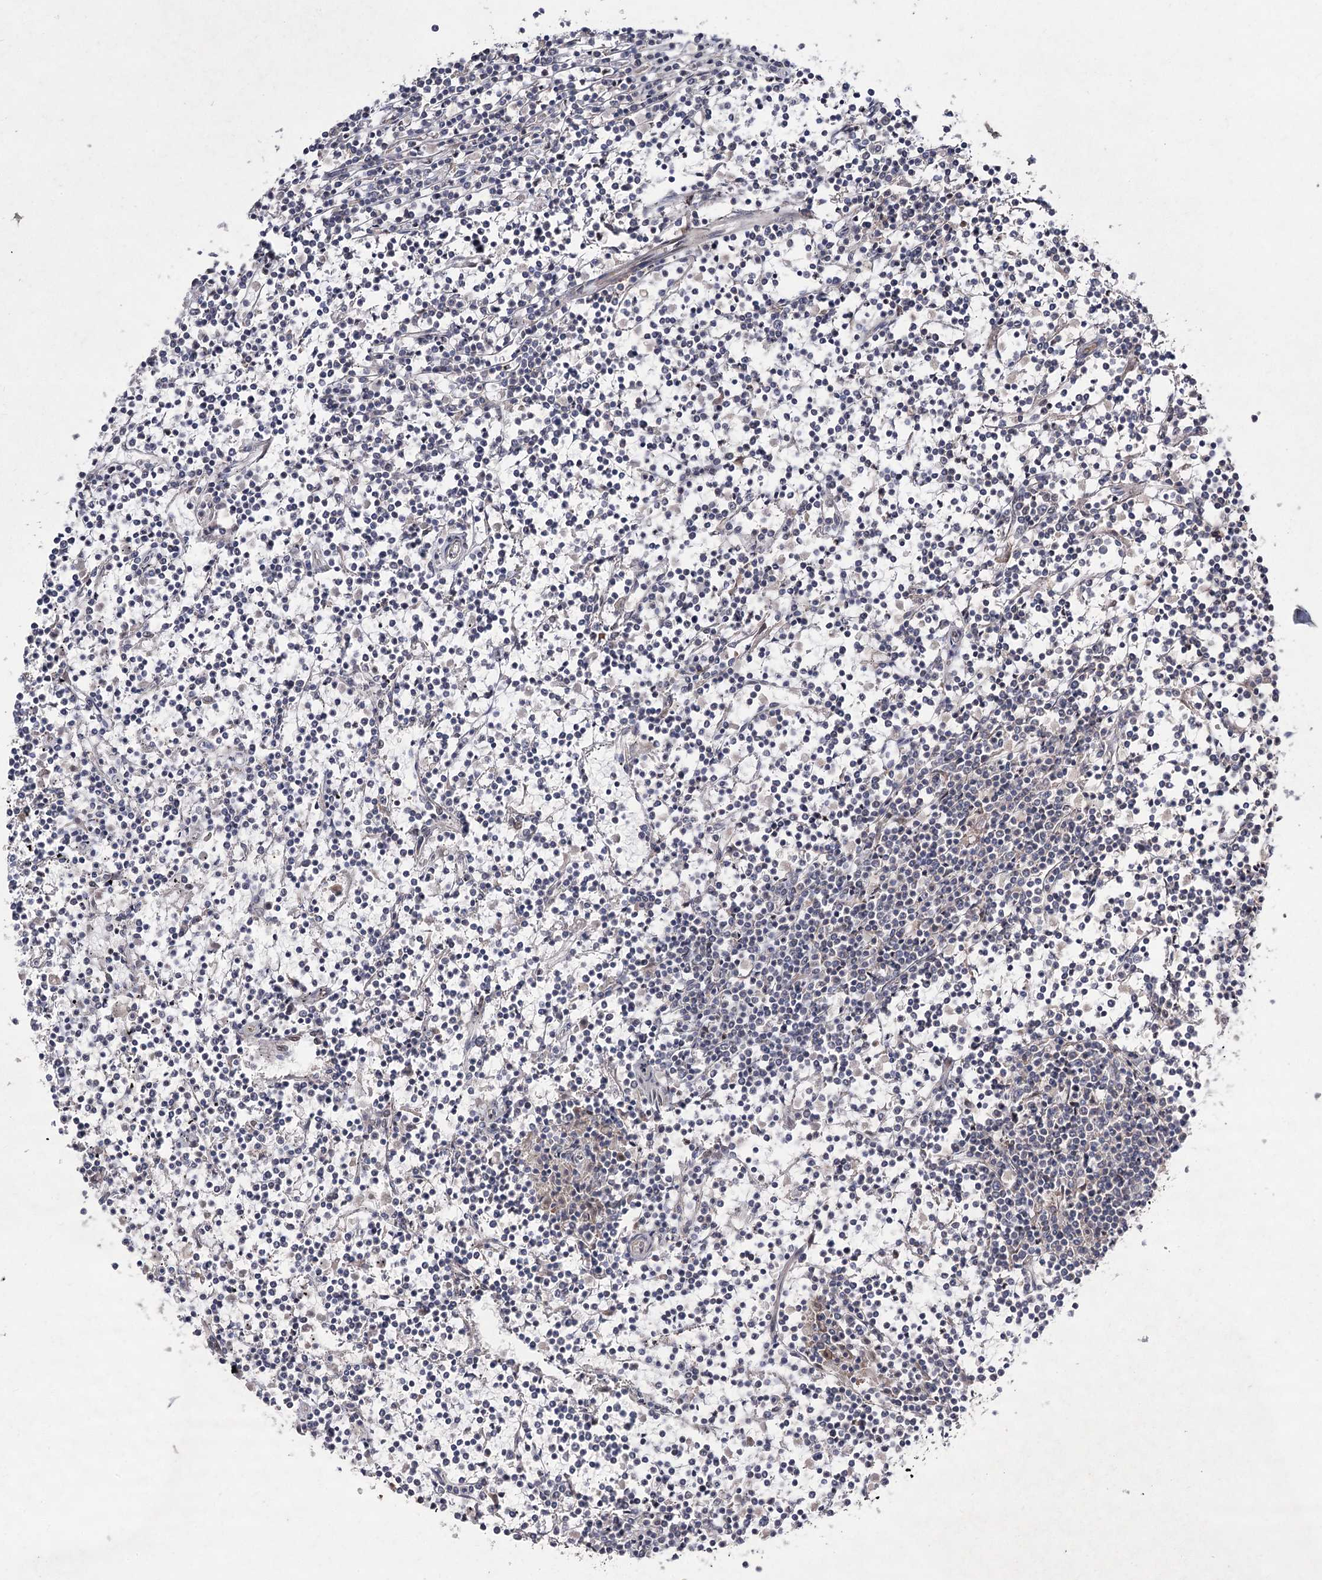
{"staining": {"intensity": "negative", "quantity": "none", "location": "none"}, "tissue": "lymphoma", "cell_type": "Tumor cells", "image_type": "cancer", "snomed": [{"axis": "morphology", "description": "Malignant lymphoma, non-Hodgkin's type, Low grade"}, {"axis": "topography", "description": "Spleen"}], "caption": "Protein analysis of lymphoma demonstrates no significant staining in tumor cells. (DAB (3,3'-diaminobenzidine) immunohistochemistry (IHC), high magnification).", "gene": "FANCL", "patient": {"sex": "female", "age": 19}}